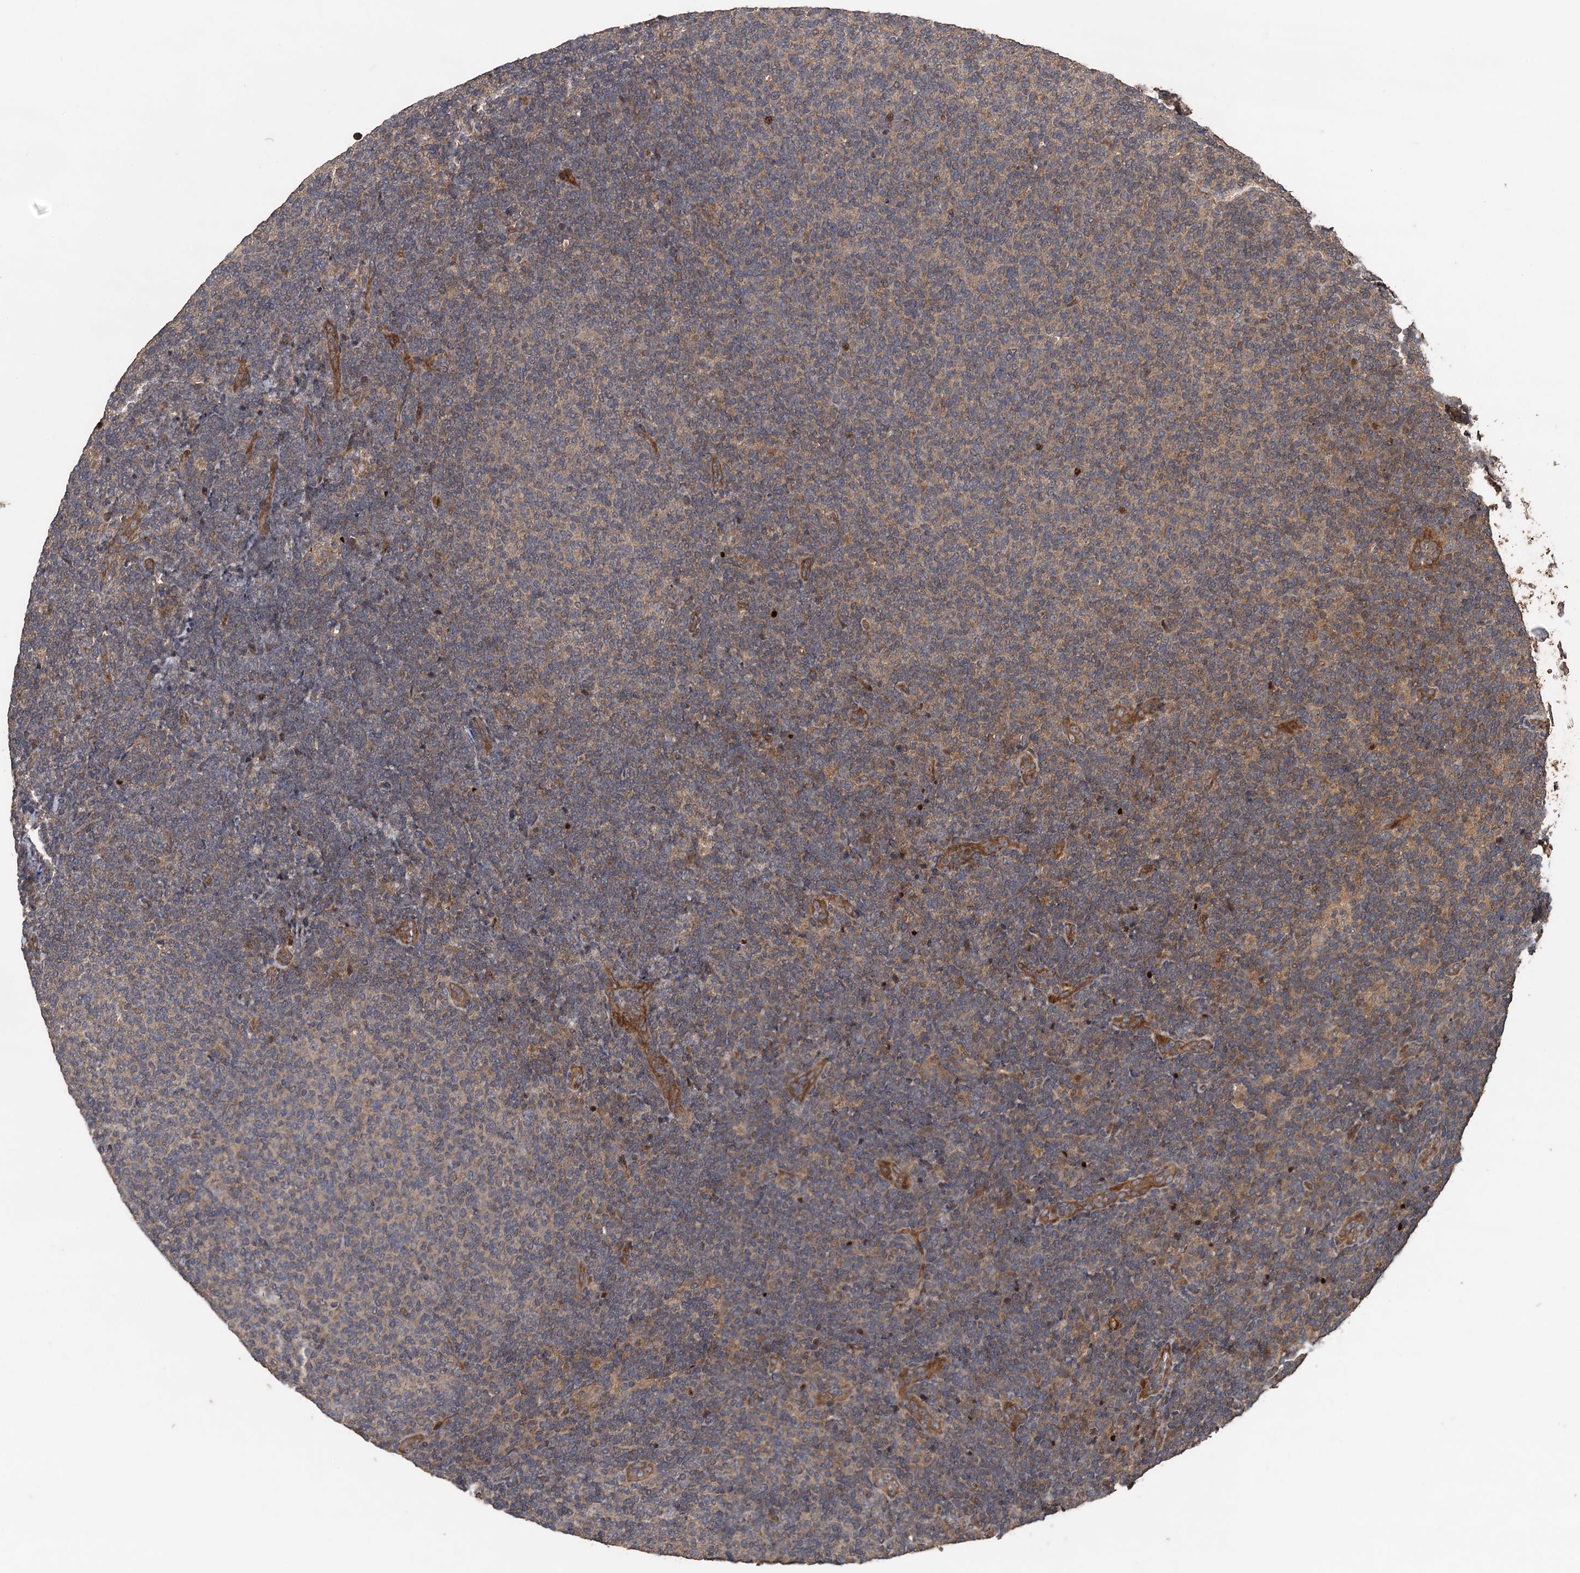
{"staining": {"intensity": "weak", "quantity": ">75%", "location": "cytoplasmic/membranous"}, "tissue": "lymphoma", "cell_type": "Tumor cells", "image_type": "cancer", "snomed": [{"axis": "morphology", "description": "Malignant lymphoma, non-Hodgkin's type, Low grade"}, {"axis": "topography", "description": "Lymph node"}], "caption": "Brown immunohistochemical staining in malignant lymphoma, non-Hodgkin's type (low-grade) reveals weak cytoplasmic/membranous positivity in about >75% of tumor cells. Using DAB (3,3'-diaminobenzidine) (brown) and hematoxylin (blue) stains, captured at high magnification using brightfield microscopy.", "gene": "TMEM39B", "patient": {"sex": "male", "age": 66}}